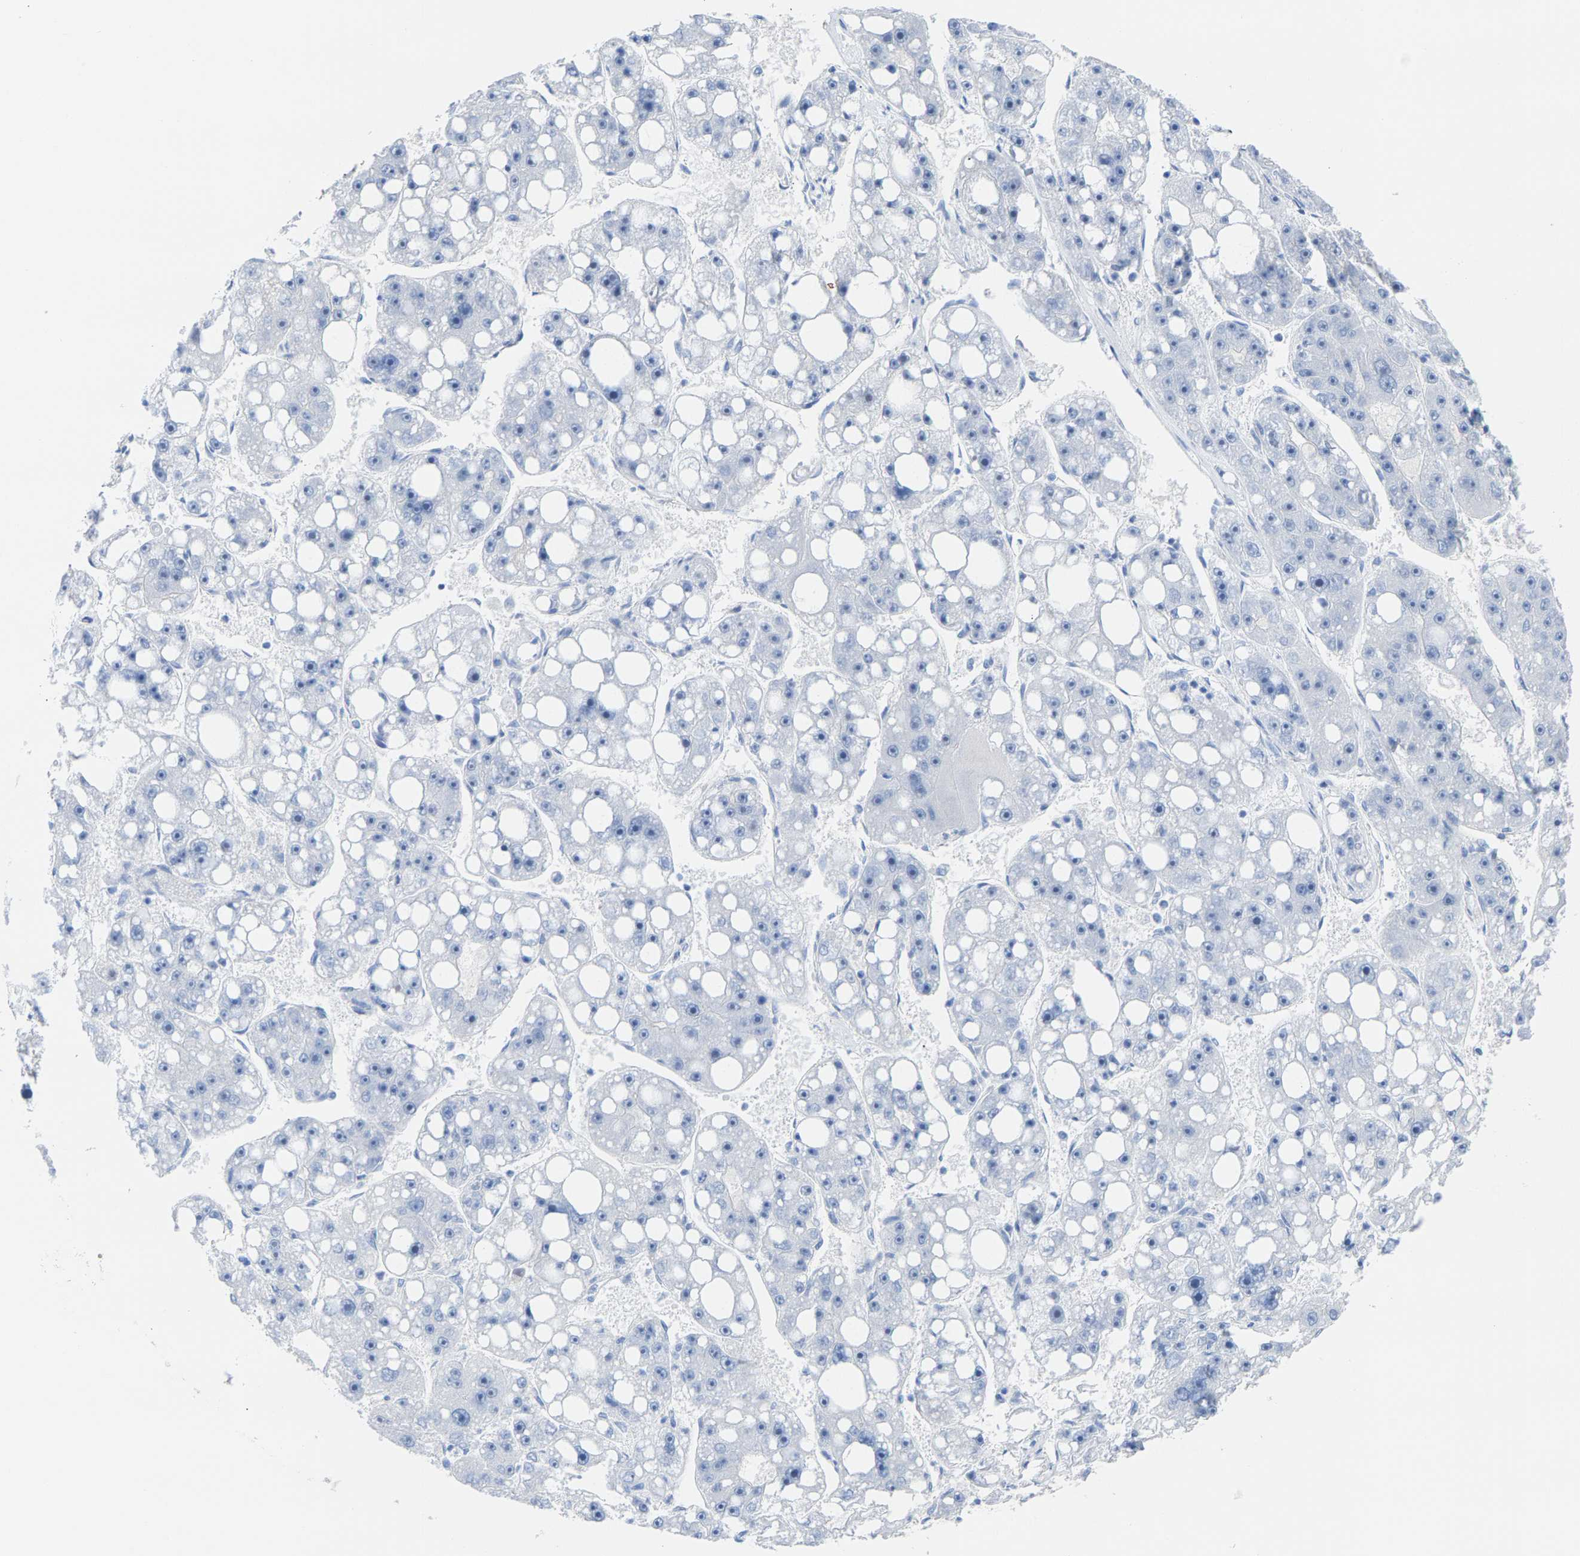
{"staining": {"intensity": "negative", "quantity": "none", "location": "none"}, "tissue": "liver cancer", "cell_type": "Tumor cells", "image_type": "cancer", "snomed": [{"axis": "morphology", "description": "Carcinoma, Hepatocellular, NOS"}, {"axis": "topography", "description": "Liver"}], "caption": "The micrograph exhibits no significant expression in tumor cells of hepatocellular carcinoma (liver).", "gene": "CPA1", "patient": {"sex": "female", "age": 61}}